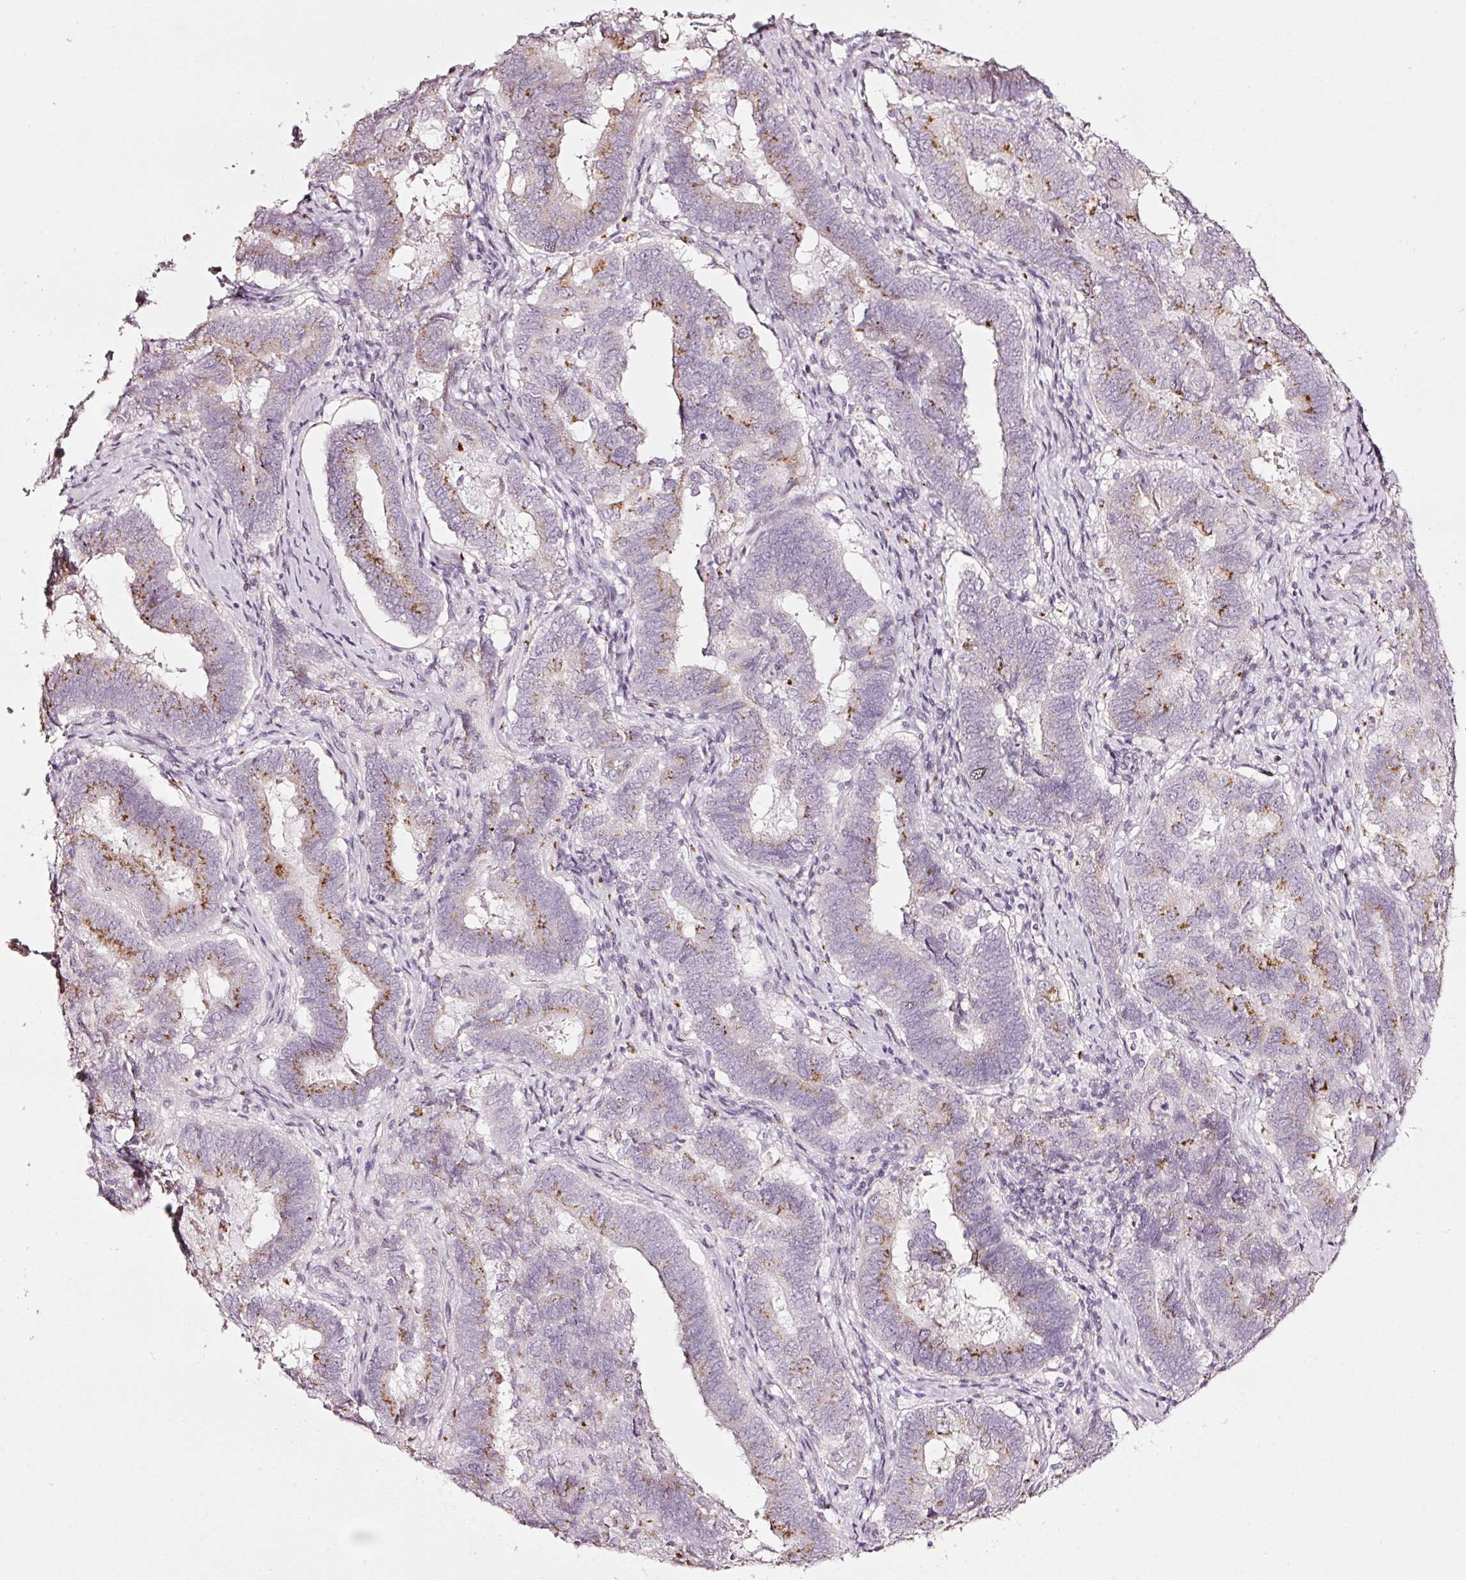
{"staining": {"intensity": "moderate", "quantity": "<25%", "location": "cytoplasmic/membranous"}, "tissue": "endometrial cancer", "cell_type": "Tumor cells", "image_type": "cancer", "snomed": [{"axis": "morphology", "description": "Adenocarcinoma, NOS"}, {"axis": "topography", "description": "Endometrium"}], "caption": "Endometrial adenocarcinoma stained with IHC reveals moderate cytoplasmic/membranous positivity in approximately <25% of tumor cells.", "gene": "SDF4", "patient": {"sex": "female", "age": 72}}